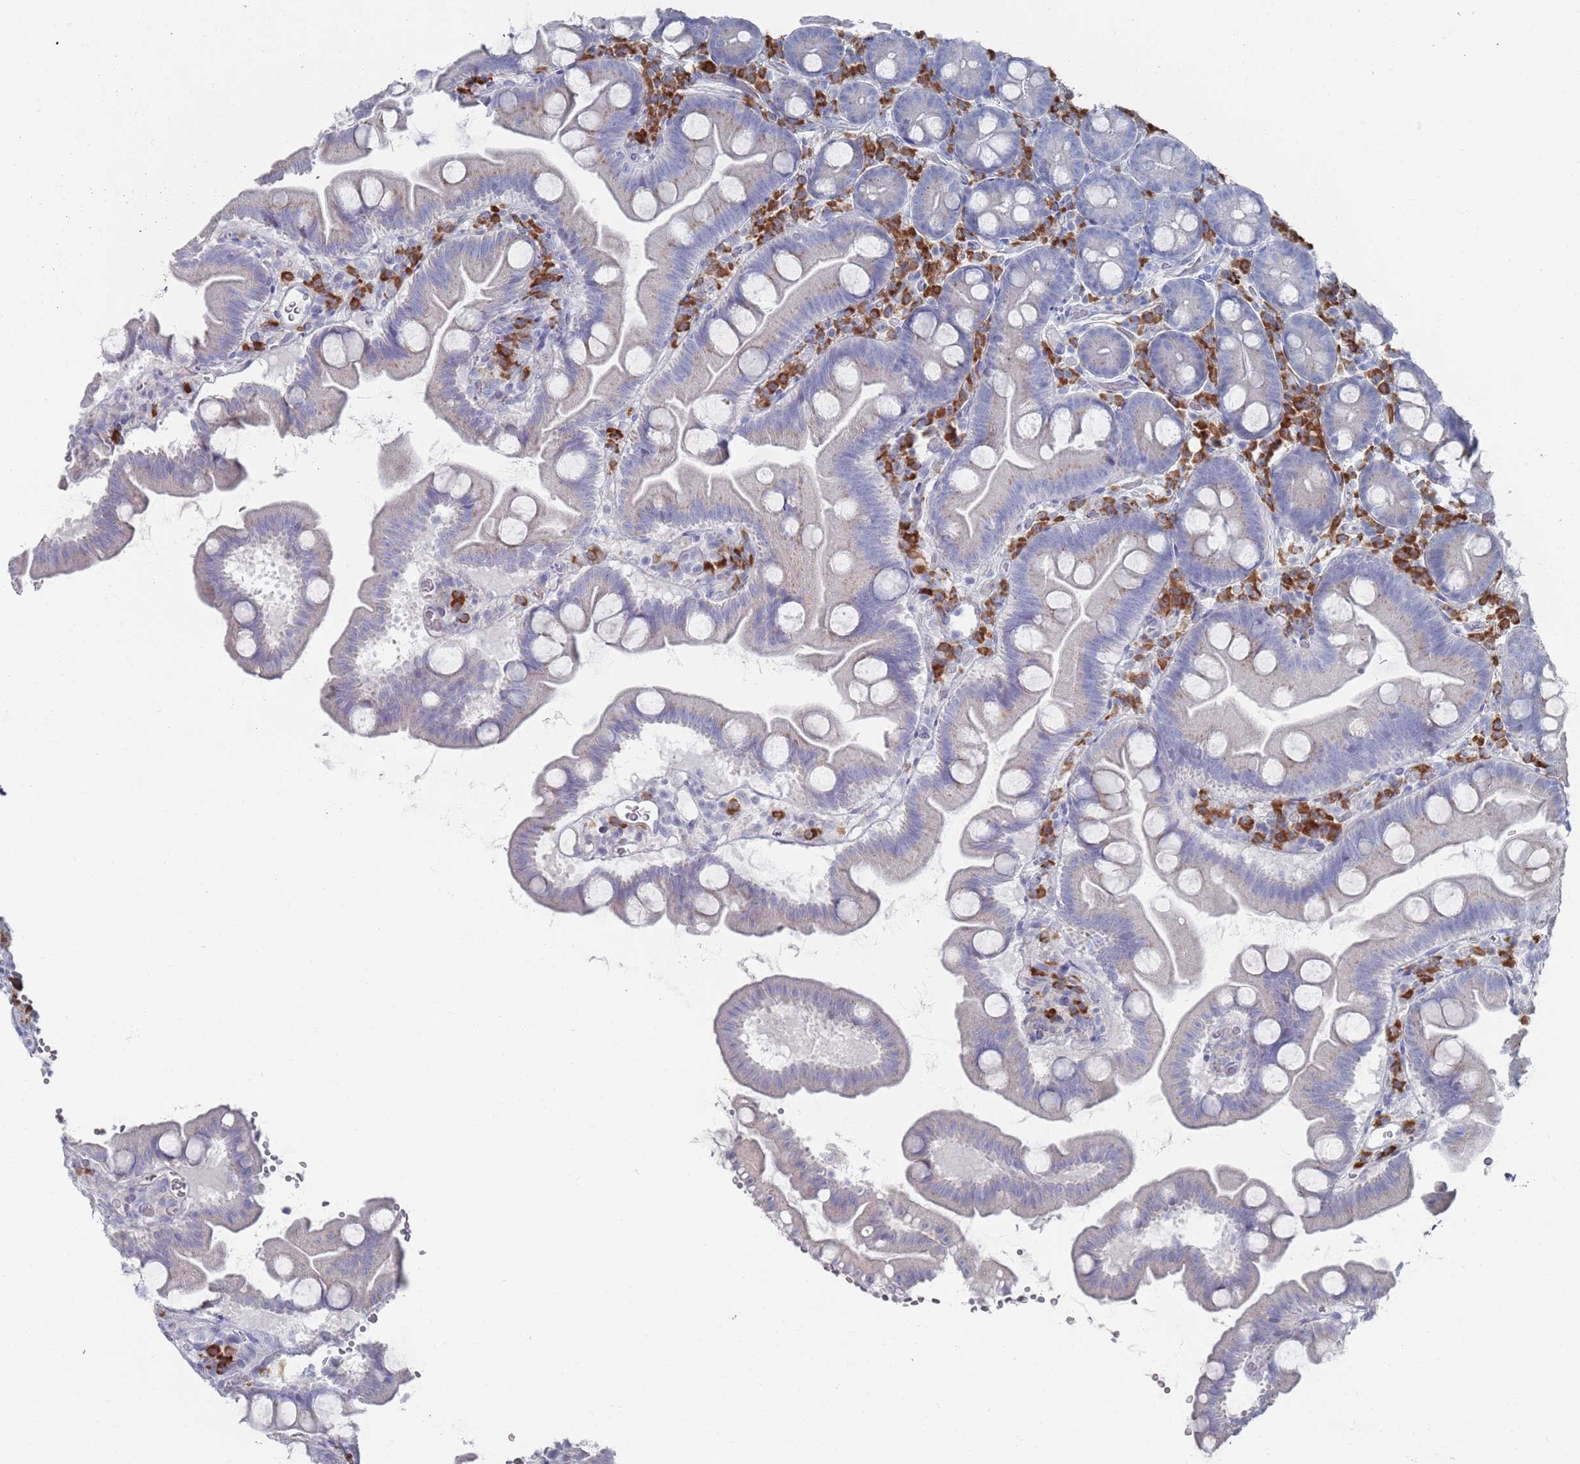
{"staining": {"intensity": "weak", "quantity": "<25%", "location": "cytoplasmic/membranous"}, "tissue": "small intestine", "cell_type": "Glandular cells", "image_type": "normal", "snomed": [{"axis": "morphology", "description": "Normal tissue, NOS"}, {"axis": "topography", "description": "Small intestine"}], "caption": "Glandular cells are negative for protein expression in normal human small intestine. The staining is performed using DAB (3,3'-diaminobenzidine) brown chromogen with nuclei counter-stained in using hematoxylin.", "gene": "MAT1A", "patient": {"sex": "female", "age": 68}}